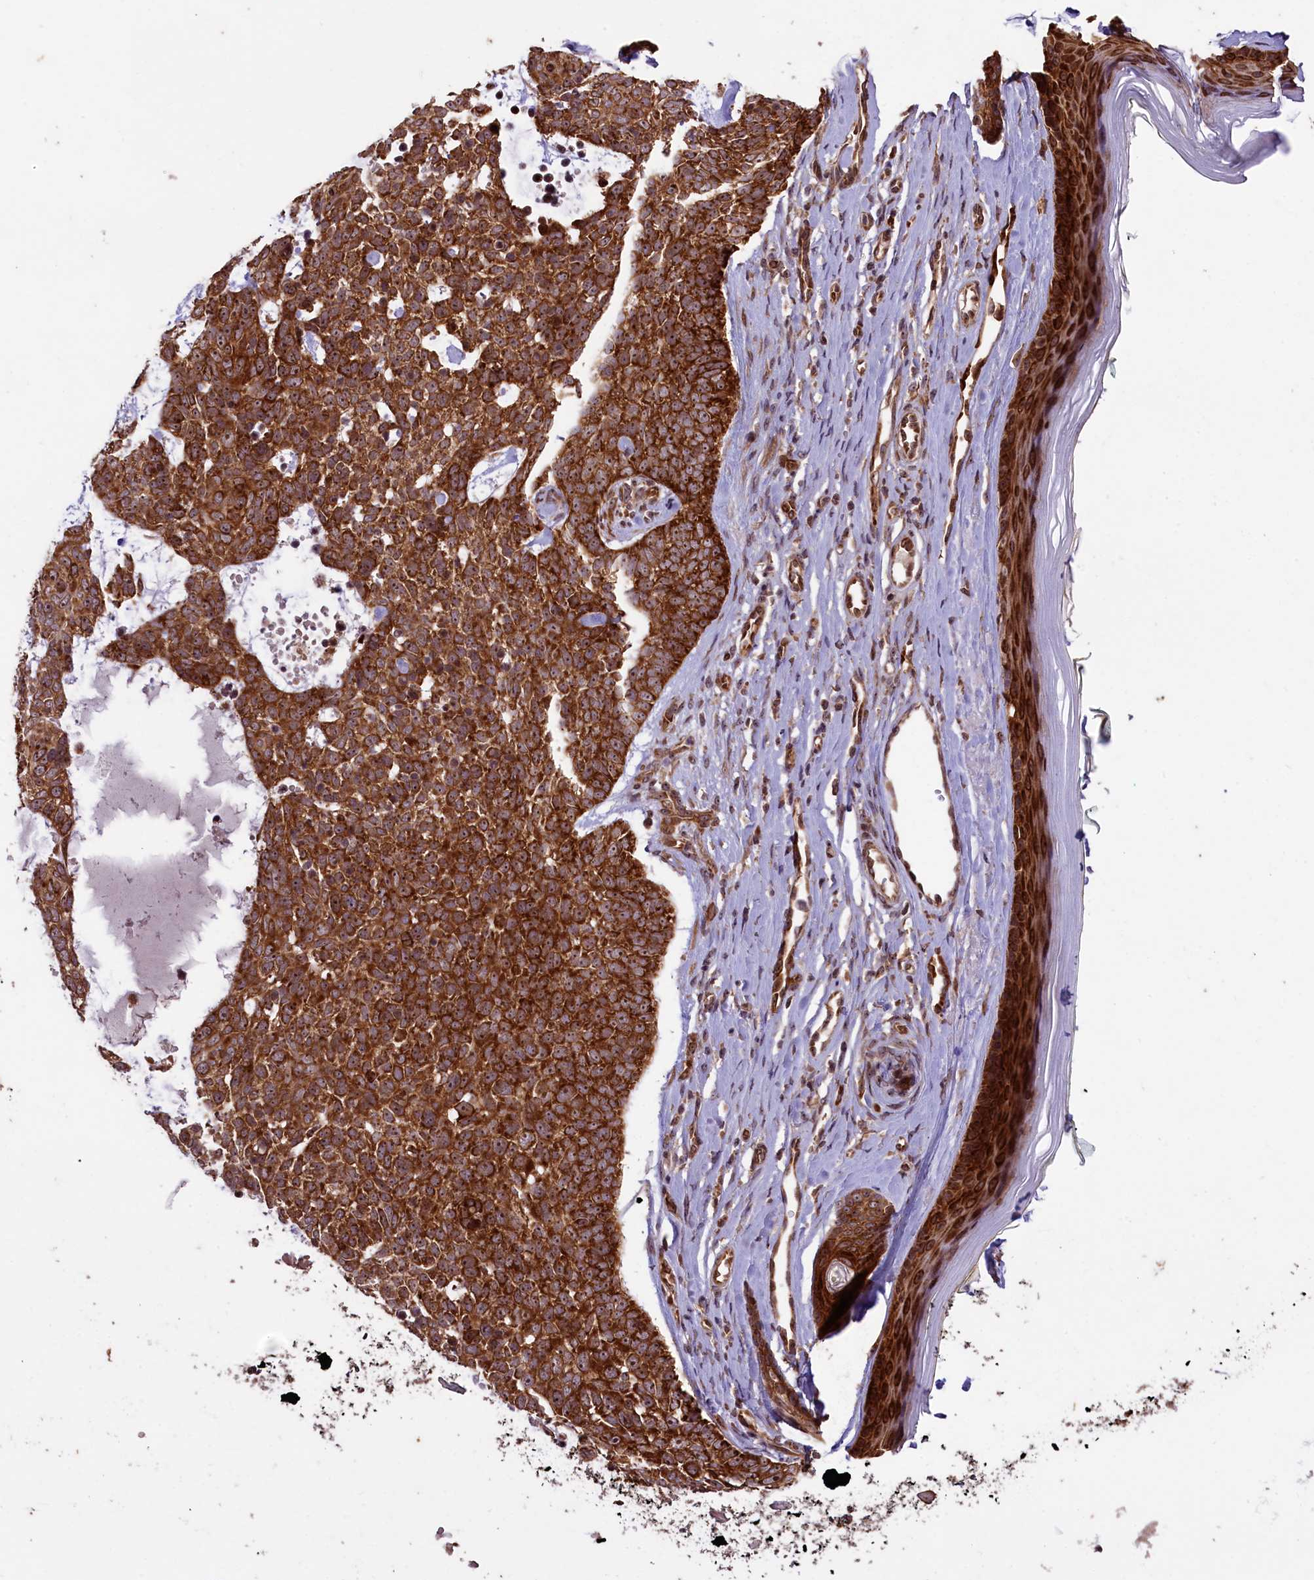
{"staining": {"intensity": "strong", "quantity": ">75%", "location": "cytoplasmic/membranous,nuclear"}, "tissue": "skin cancer", "cell_type": "Tumor cells", "image_type": "cancer", "snomed": [{"axis": "morphology", "description": "Basal cell carcinoma"}, {"axis": "topography", "description": "Skin"}], "caption": "There is high levels of strong cytoplasmic/membranous and nuclear expression in tumor cells of basal cell carcinoma (skin), as demonstrated by immunohistochemical staining (brown color).", "gene": "LARP4", "patient": {"sex": "female", "age": 81}}